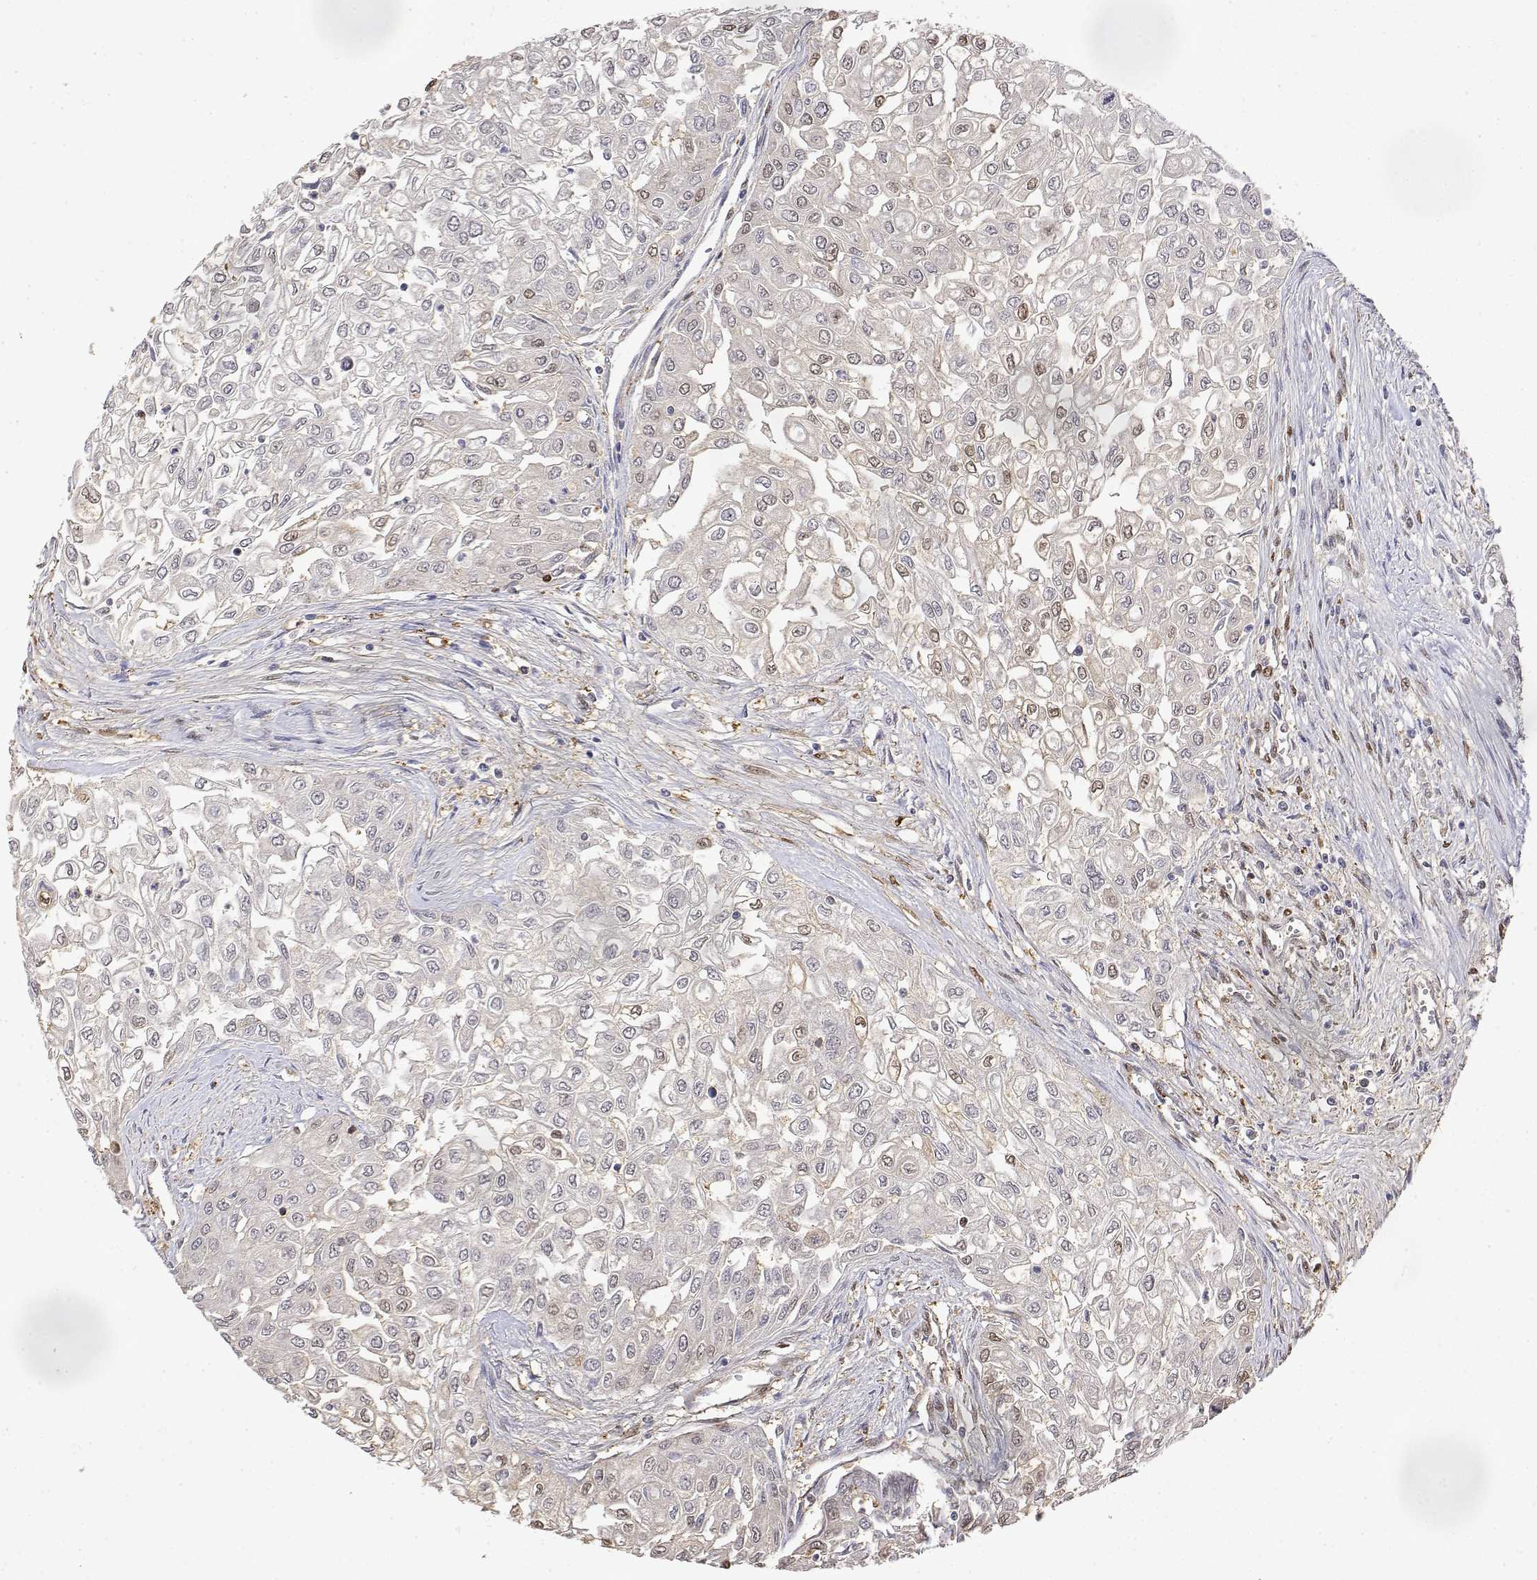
{"staining": {"intensity": "negative", "quantity": "none", "location": "none"}, "tissue": "urothelial cancer", "cell_type": "Tumor cells", "image_type": "cancer", "snomed": [{"axis": "morphology", "description": "Urothelial carcinoma, High grade"}, {"axis": "topography", "description": "Urinary bladder"}], "caption": "A high-resolution histopathology image shows immunohistochemistry (IHC) staining of urothelial cancer, which displays no significant expression in tumor cells.", "gene": "TPI1", "patient": {"sex": "male", "age": 62}}